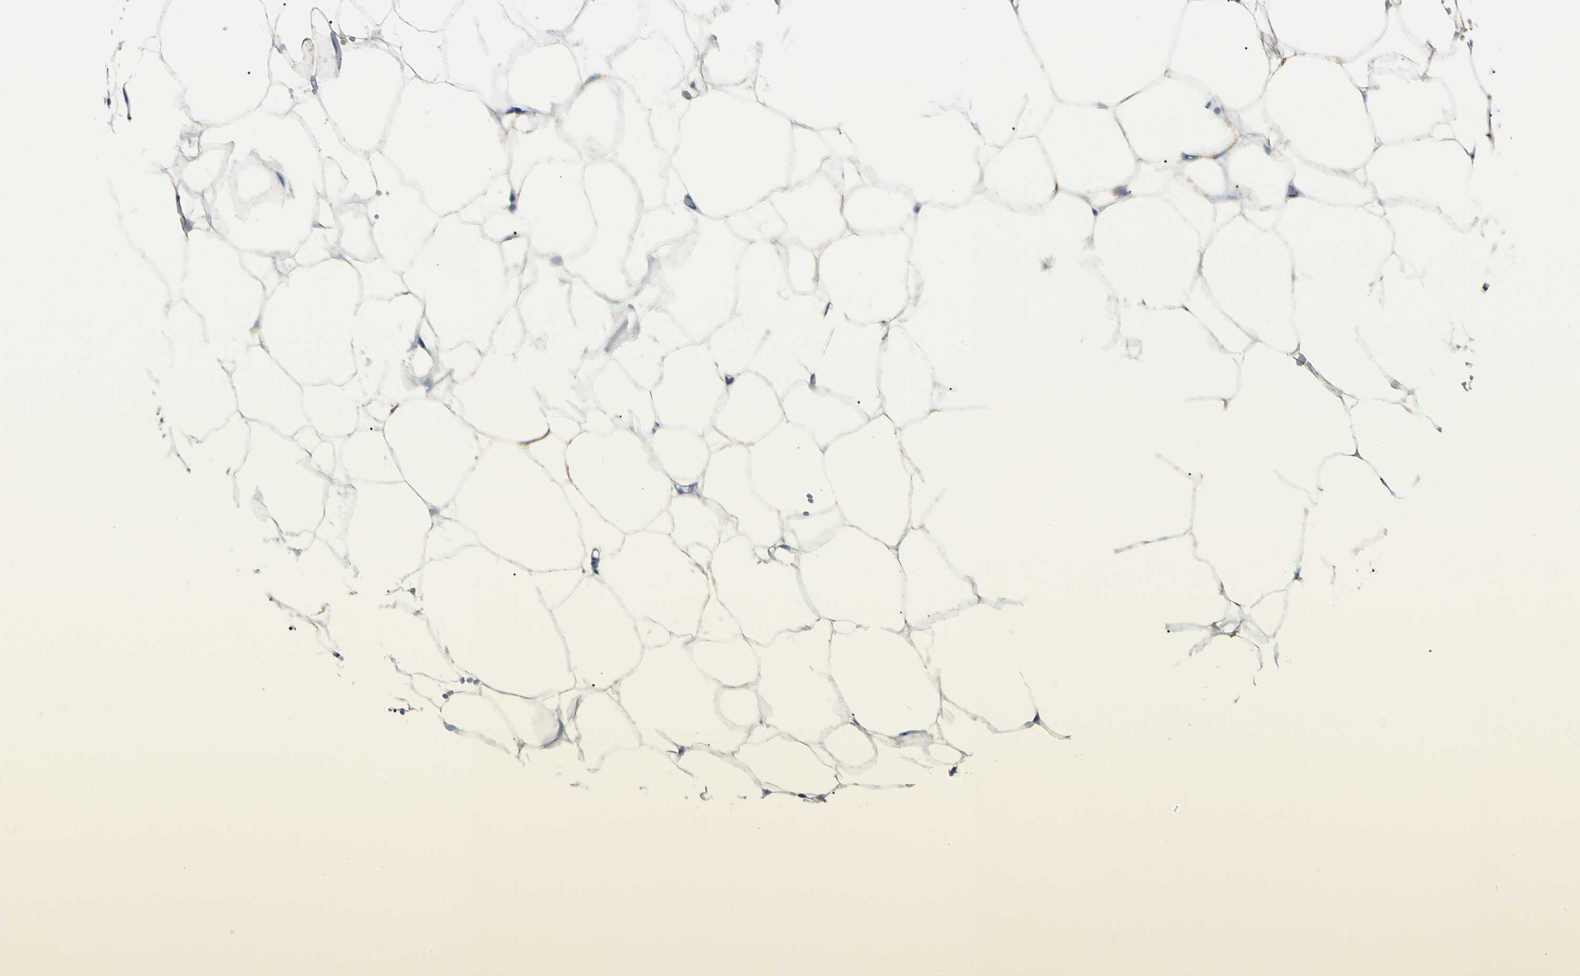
{"staining": {"intensity": "weak", "quantity": ">75%", "location": "cytoplasmic/membranous"}, "tissue": "adipose tissue", "cell_type": "Adipocytes", "image_type": "normal", "snomed": [{"axis": "morphology", "description": "Normal tissue, NOS"}, {"axis": "topography", "description": "Breast"}, {"axis": "topography", "description": "Adipose tissue"}], "caption": "The image reveals staining of normal adipose tissue, revealing weak cytoplasmic/membranous protein expression (brown color) within adipocytes.", "gene": "SLC6A15", "patient": {"sex": "female", "age": 25}}